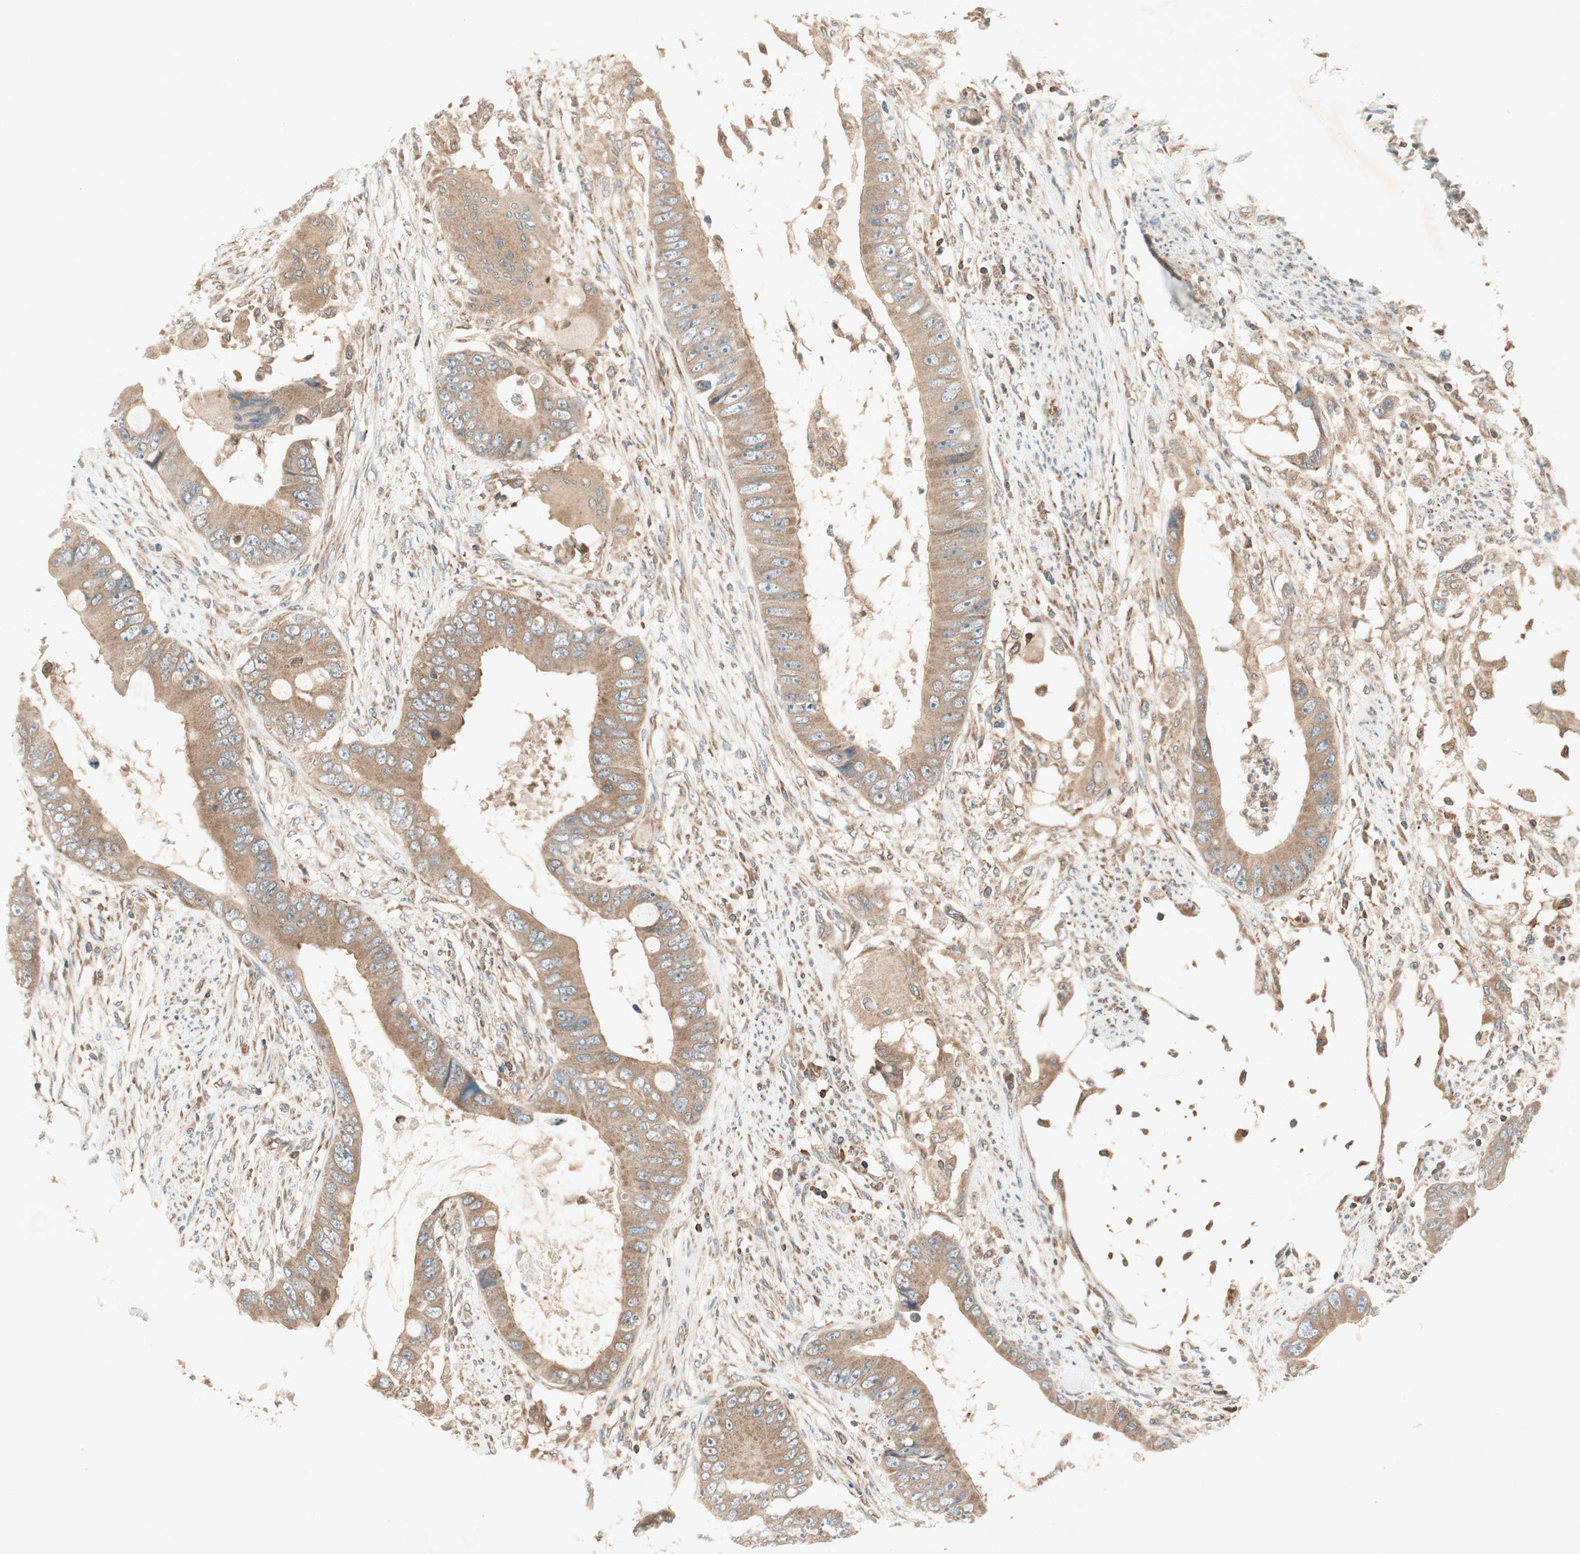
{"staining": {"intensity": "moderate", "quantity": ">75%", "location": "cytoplasmic/membranous"}, "tissue": "colorectal cancer", "cell_type": "Tumor cells", "image_type": "cancer", "snomed": [{"axis": "morphology", "description": "Adenocarcinoma, NOS"}, {"axis": "topography", "description": "Rectum"}], "caption": "Colorectal adenocarcinoma stained with a brown dye shows moderate cytoplasmic/membranous positive positivity in about >75% of tumor cells.", "gene": "CHADL", "patient": {"sex": "female", "age": 77}}